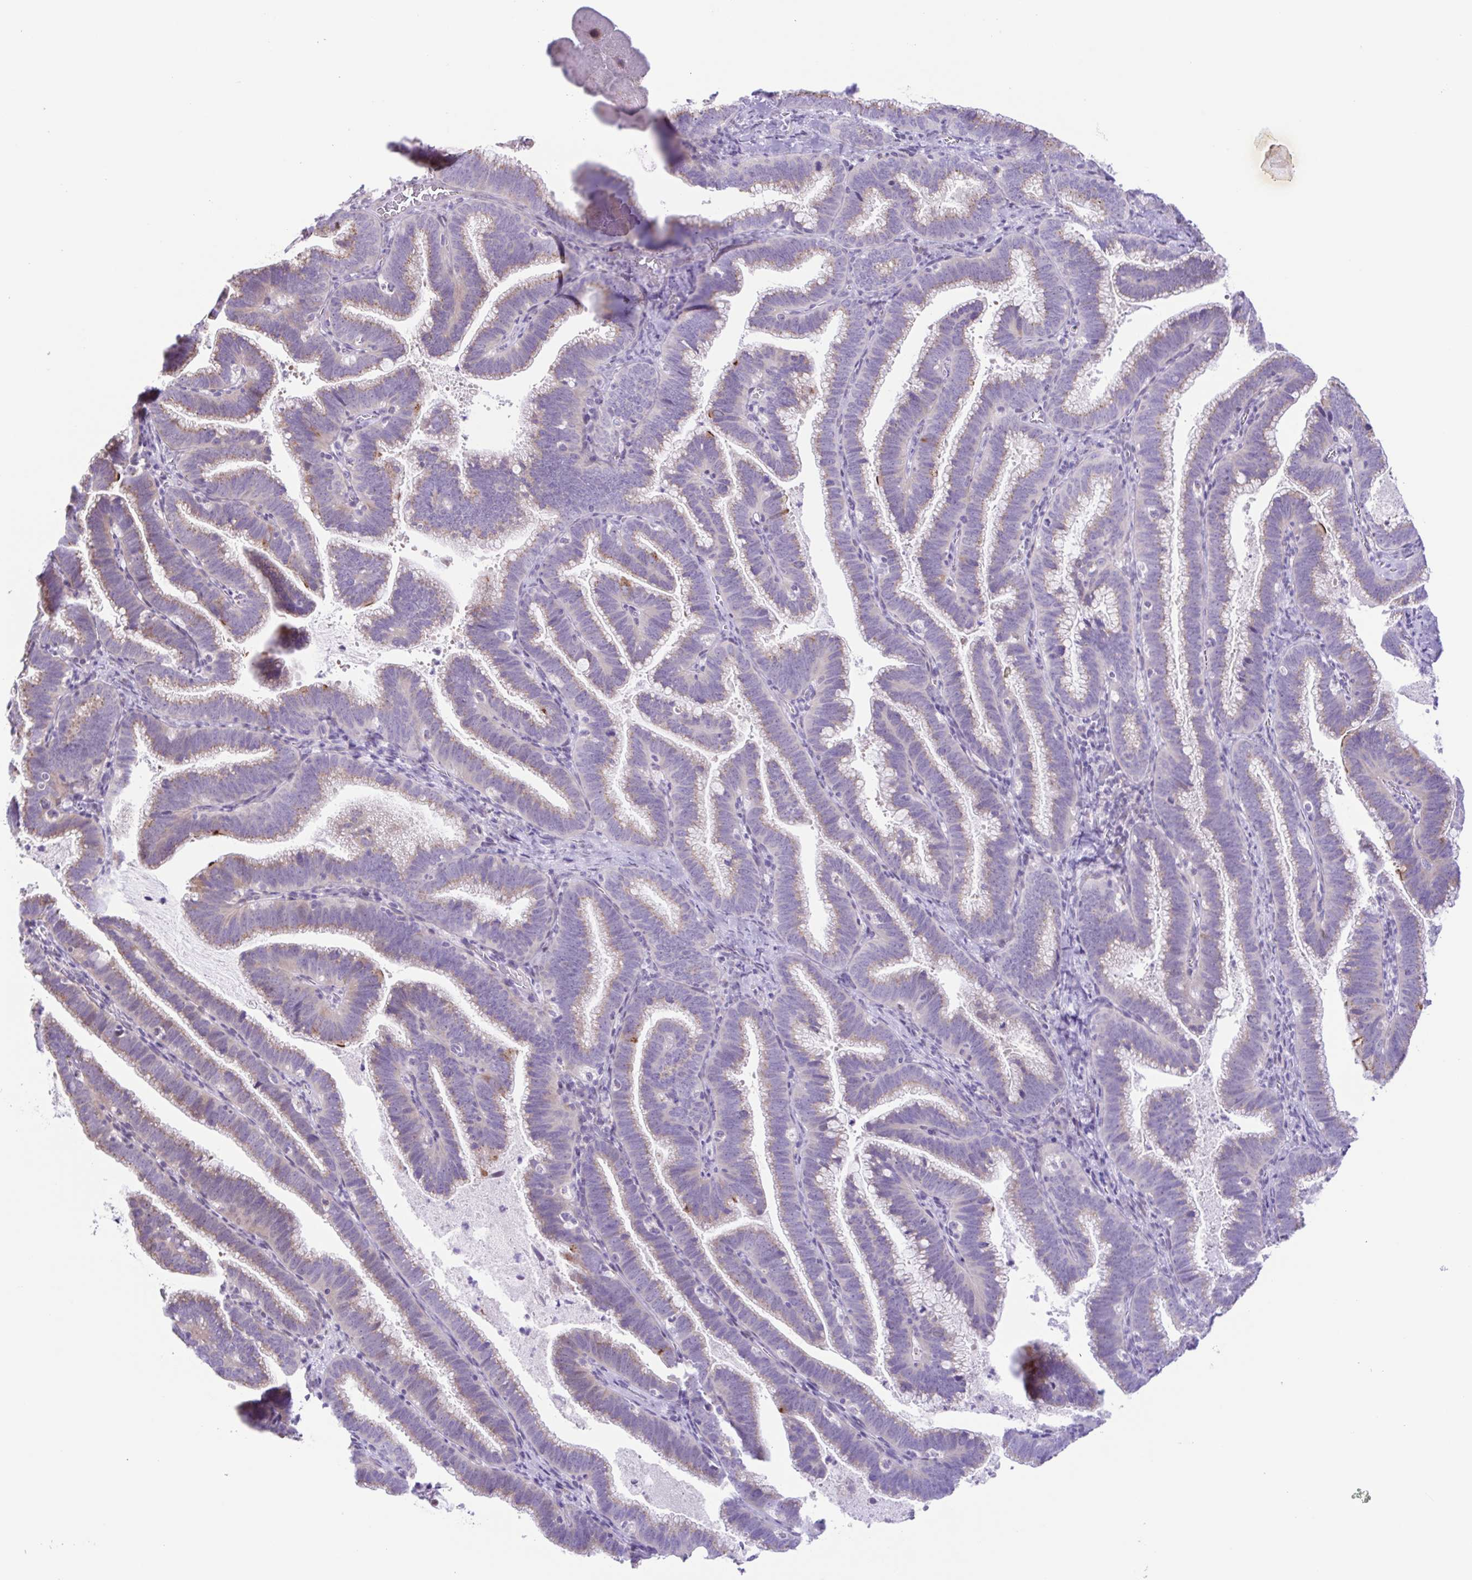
{"staining": {"intensity": "moderate", "quantity": "<25%", "location": "cytoplasmic/membranous"}, "tissue": "cervical cancer", "cell_type": "Tumor cells", "image_type": "cancer", "snomed": [{"axis": "morphology", "description": "Adenocarcinoma, NOS"}, {"axis": "topography", "description": "Cervix"}], "caption": "This image shows cervical cancer (adenocarcinoma) stained with IHC to label a protein in brown. The cytoplasmic/membranous of tumor cells show moderate positivity for the protein. Nuclei are counter-stained blue.", "gene": "TGM3", "patient": {"sex": "female", "age": 61}}